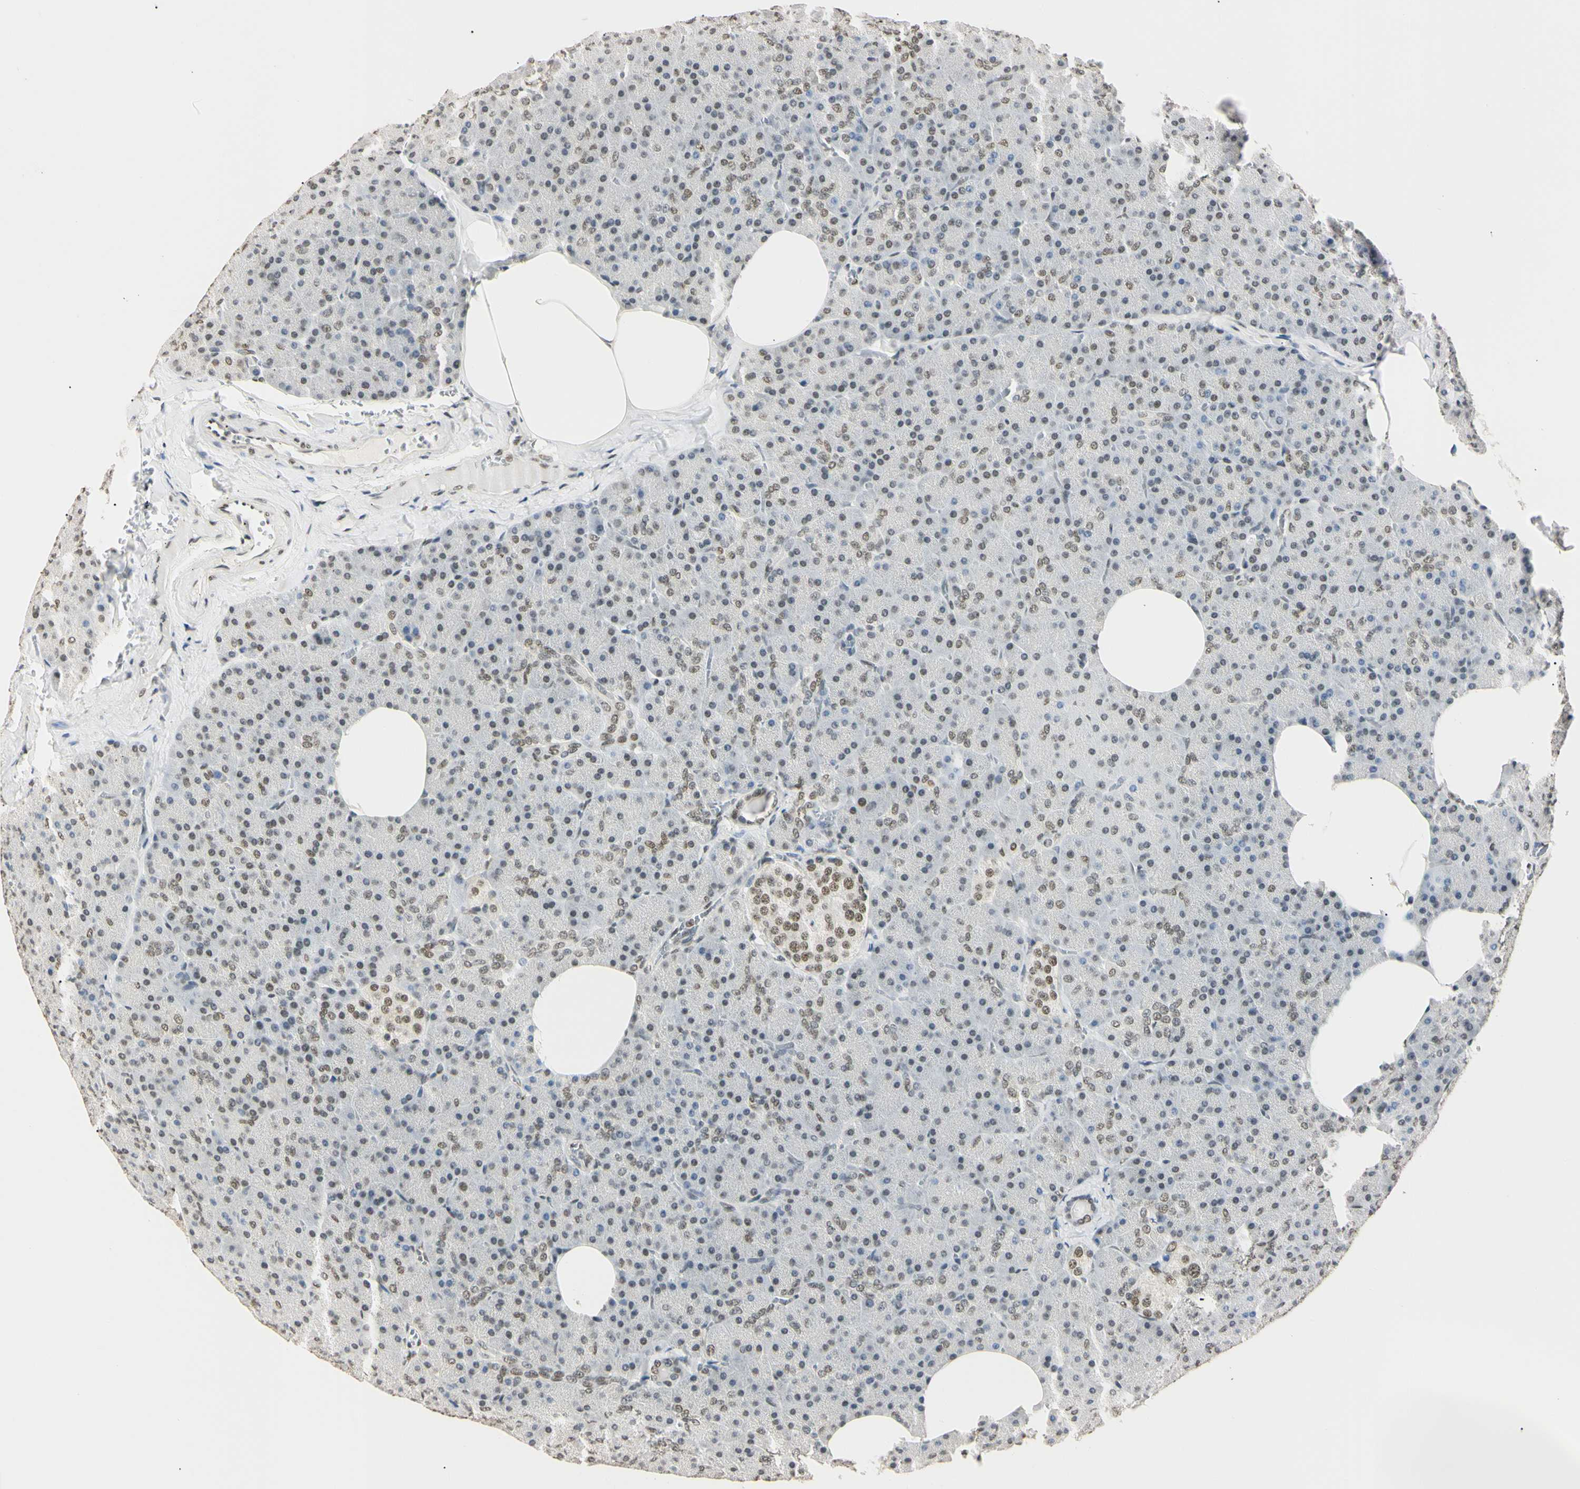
{"staining": {"intensity": "moderate", "quantity": ">75%", "location": "nuclear"}, "tissue": "pancreas", "cell_type": "Exocrine glandular cells", "image_type": "normal", "snomed": [{"axis": "morphology", "description": "Normal tissue, NOS"}, {"axis": "topography", "description": "Pancreas"}], "caption": "Protein analysis of unremarkable pancreas demonstrates moderate nuclear staining in about >75% of exocrine glandular cells. (IHC, brightfield microscopy, high magnification).", "gene": "SMARCA5", "patient": {"sex": "female", "age": 35}}